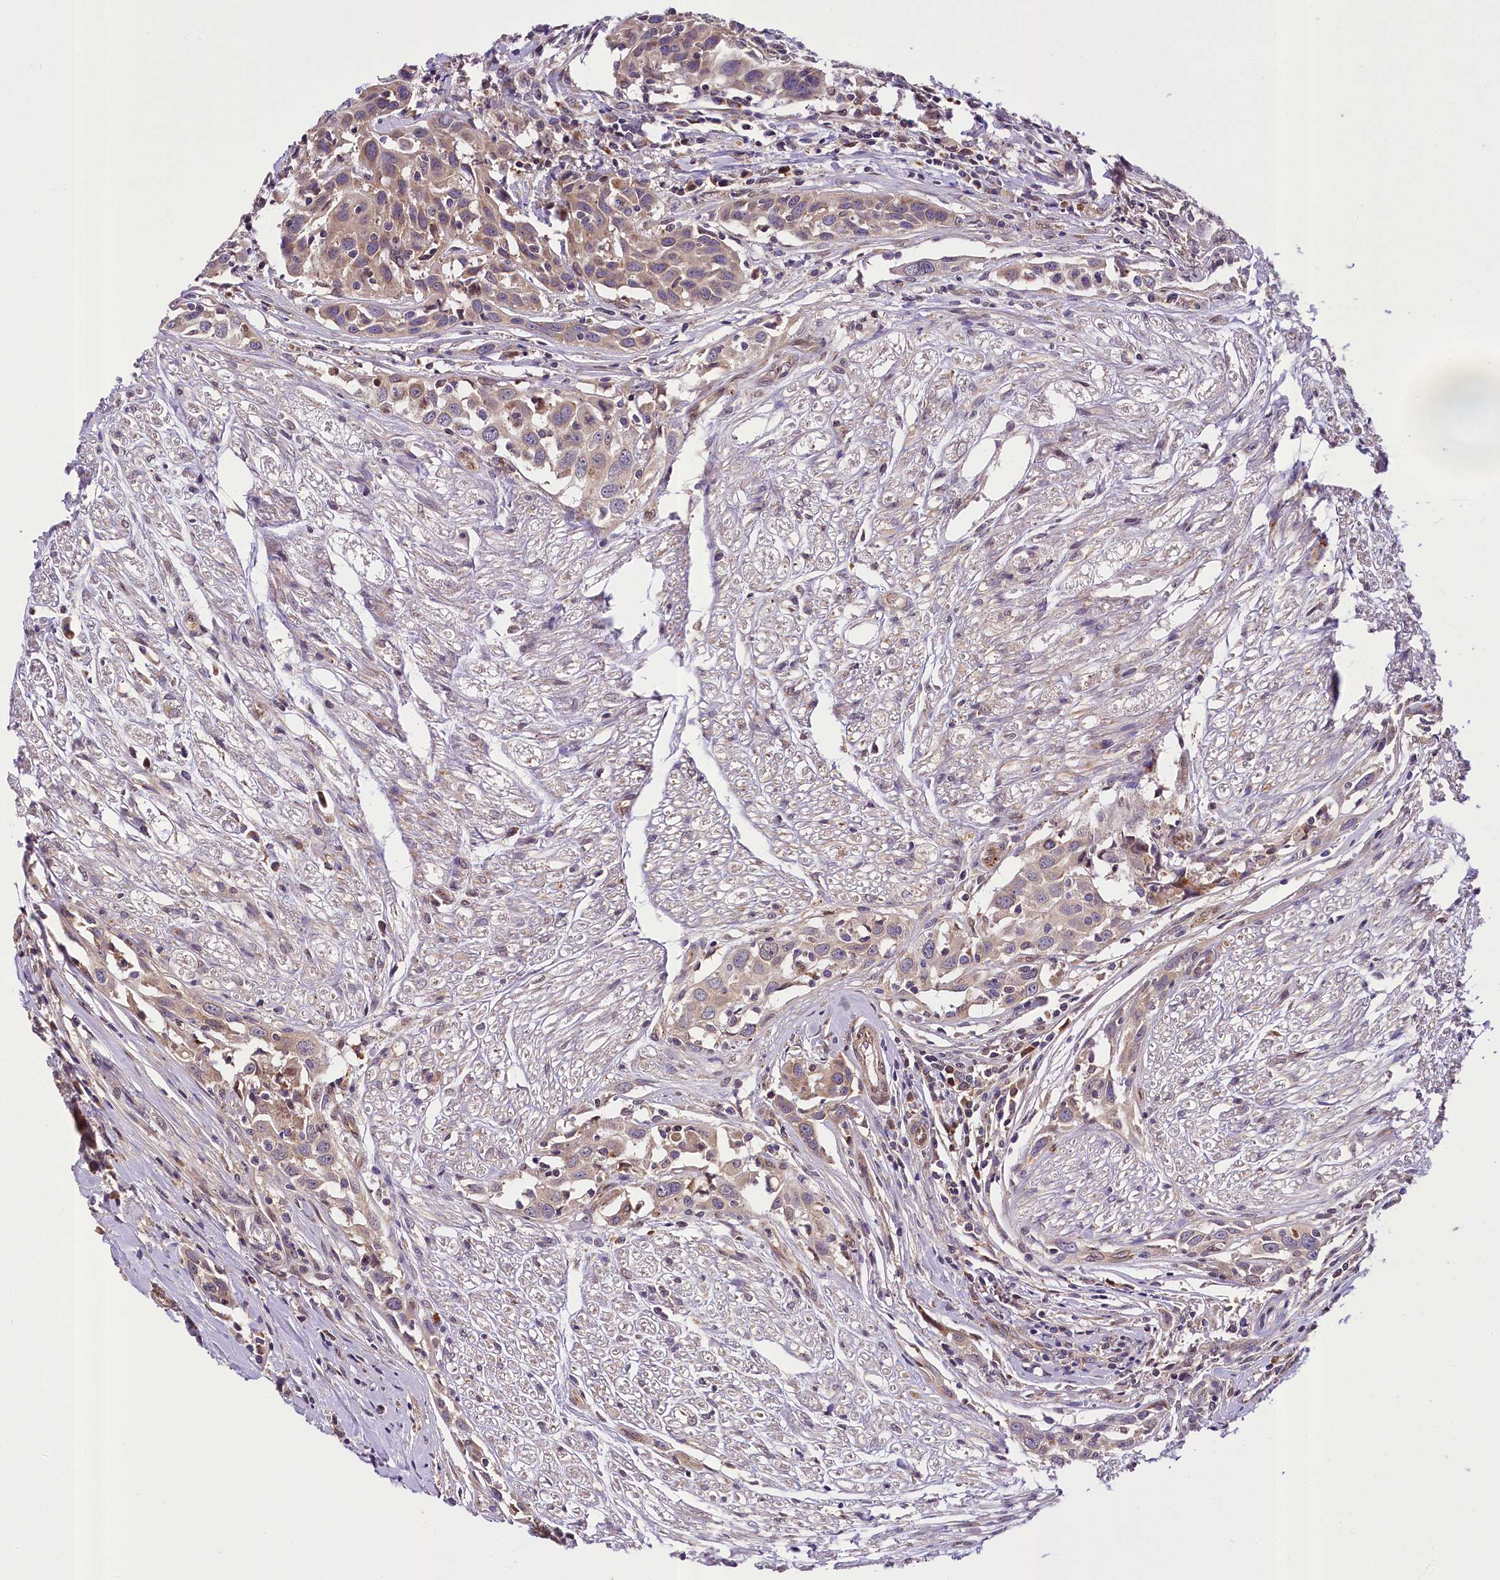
{"staining": {"intensity": "weak", "quantity": ">75%", "location": "cytoplasmic/membranous"}, "tissue": "head and neck cancer", "cell_type": "Tumor cells", "image_type": "cancer", "snomed": [{"axis": "morphology", "description": "Squamous cell carcinoma, NOS"}, {"axis": "topography", "description": "Oral tissue"}, {"axis": "topography", "description": "Head-Neck"}], "caption": "Brown immunohistochemical staining in head and neck cancer shows weak cytoplasmic/membranous positivity in approximately >75% of tumor cells.", "gene": "SUPV3L1", "patient": {"sex": "female", "age": 50}}